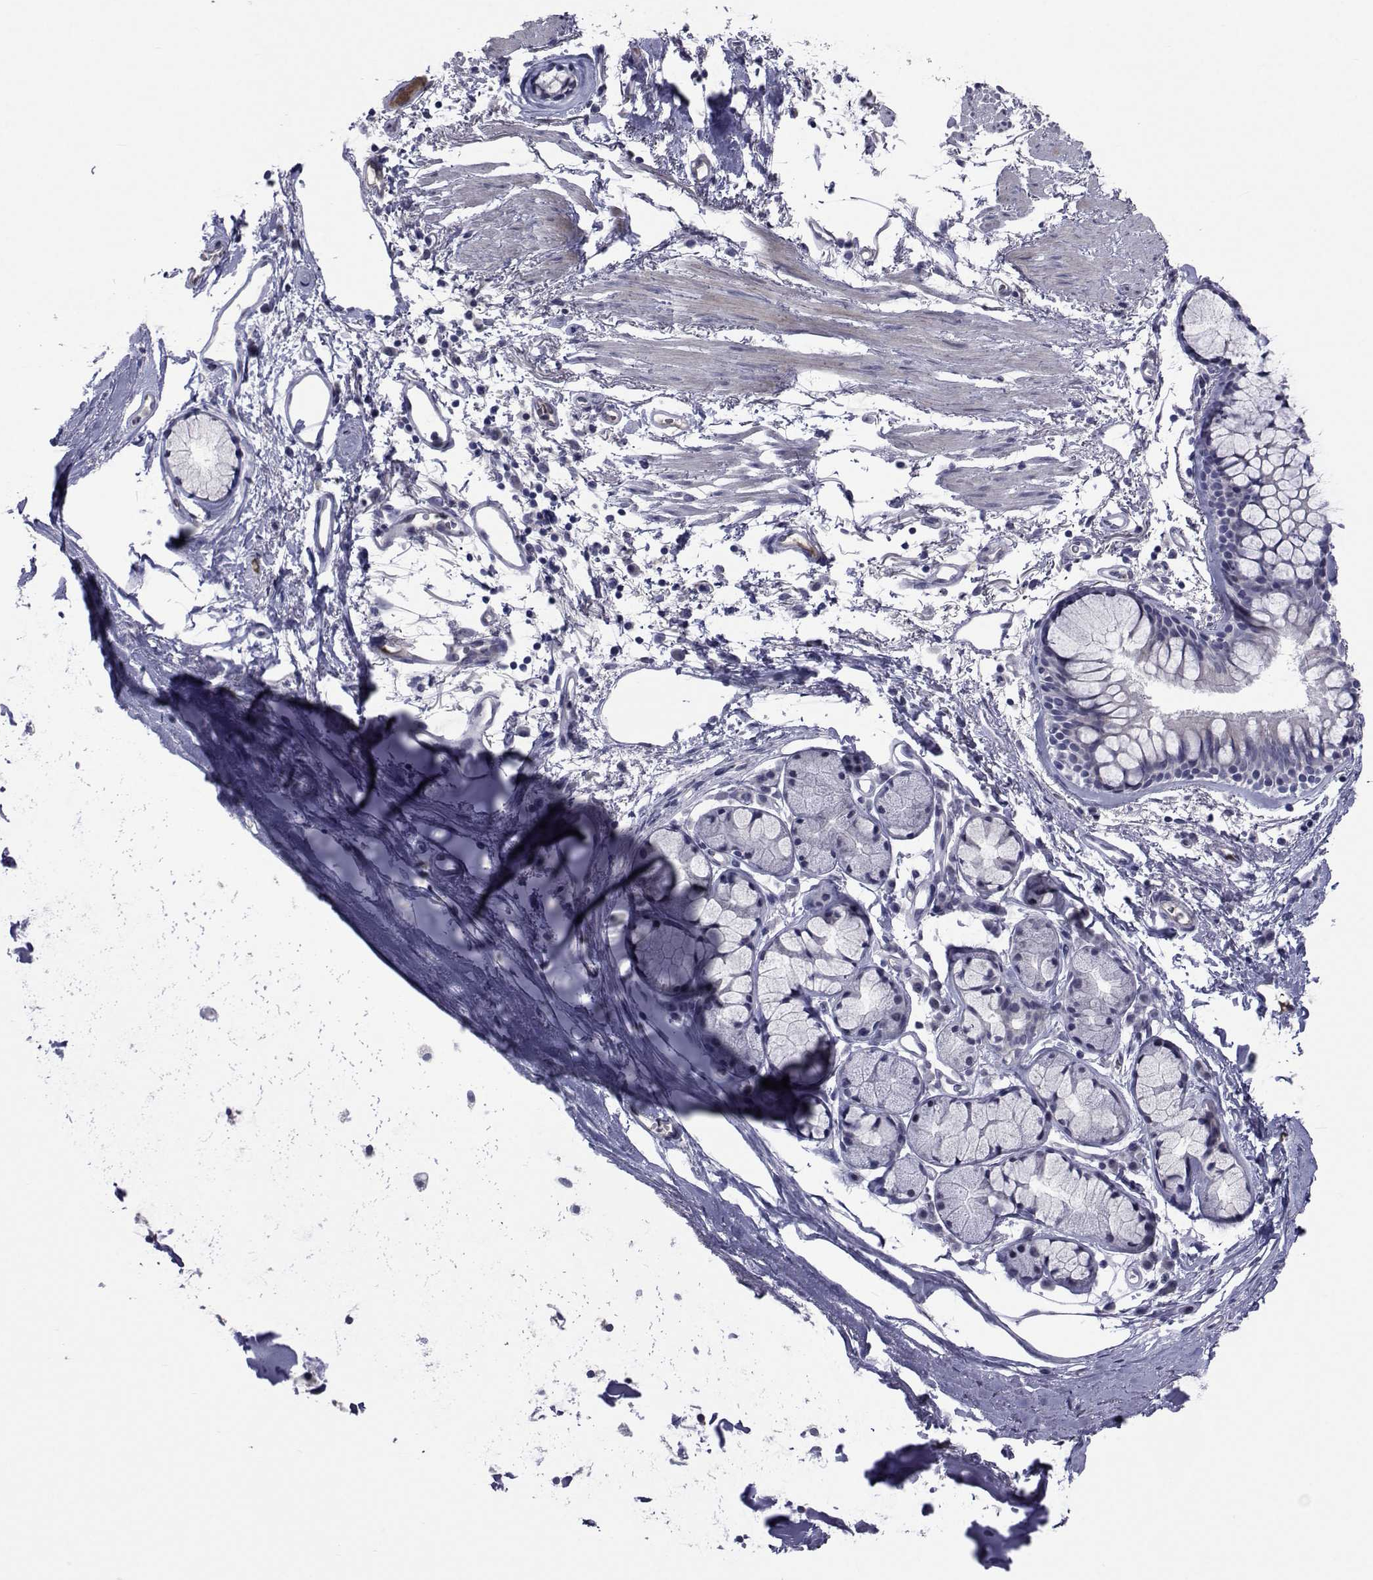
{"staining": {"intensity": "negative", "quantity": "none", "location": "none"}, "tissue": "bronchus", "cell_type": "Respiratory epithelial cells", "image_type": "normal", "snomed": [{"axis": "morphology", "description": "Normal tissue, NOS"}, {"axis": "morphology", "description": "Squamous cell carcinoma, NOS"}, {"axis": "topography", "description": "Cartilage tissue"}, {"axis": "topography", "description": "Bronchus"}], "caption": "Immunohistochemistry photomicrograph of unremarkable bronchus: human bronchus stained with DAB (3,3'-diaminobenzidine) demonstrates no significant protein positivity in respiratory epithelial cells.", "gene": "SEMA5B", "patient": {"sex": "male", "age": 72}}